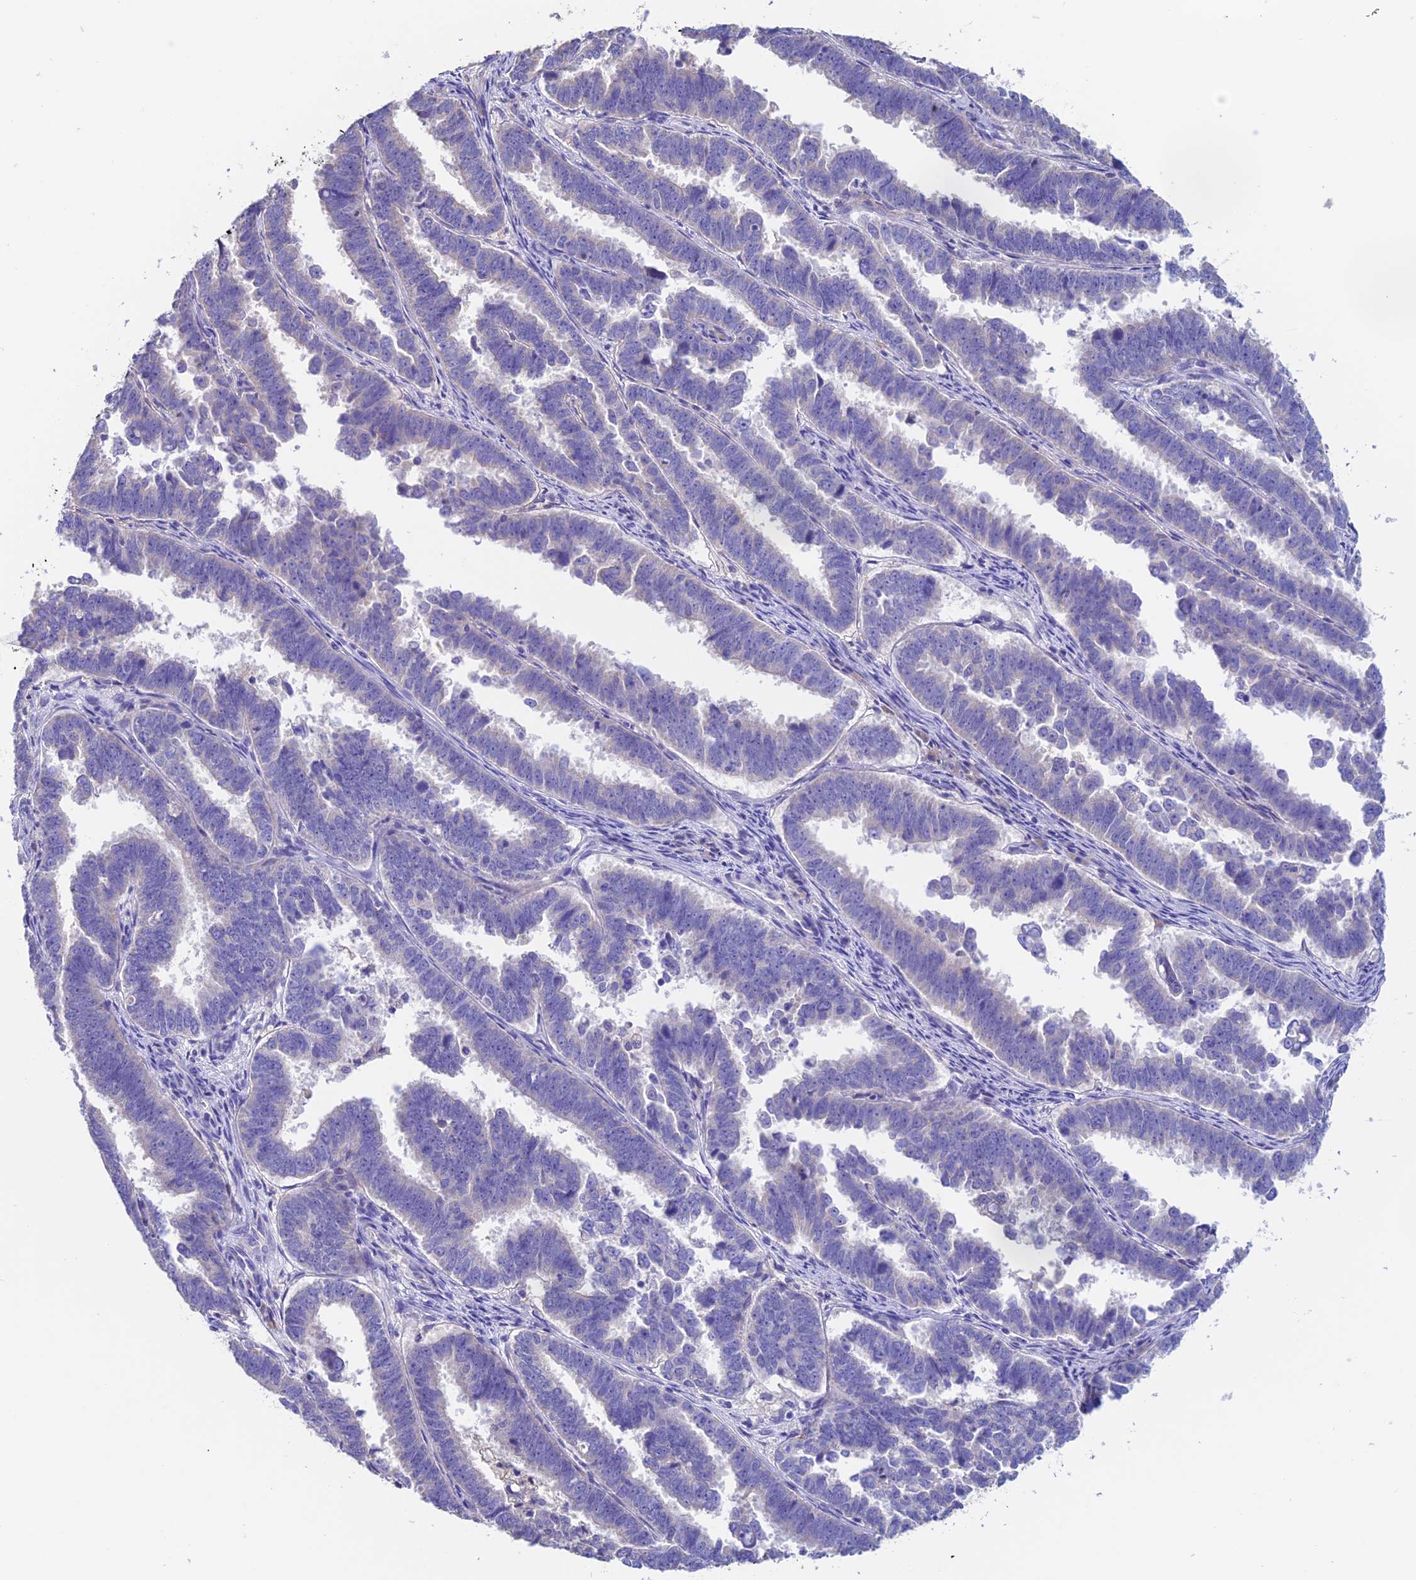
{"staining": {"intensity": "negative", "quantity": "none", "location": "none"}, "tissue": "endometrial cancer", "cell_type": "Tumor cells", "image_type": "cancer", "snomed": [{"axis": "morphology", "description": "Adenocarcinoma, NOS"}, {"axis": "topography", "description": "Endometrium"}], "caption": "Immunohistochemical staining of human adenocarcinoma (endometrial) shows no significant staining in tumor cells.", "gene": "EMC3", "patient": {"sex": "female", "age": 75}}